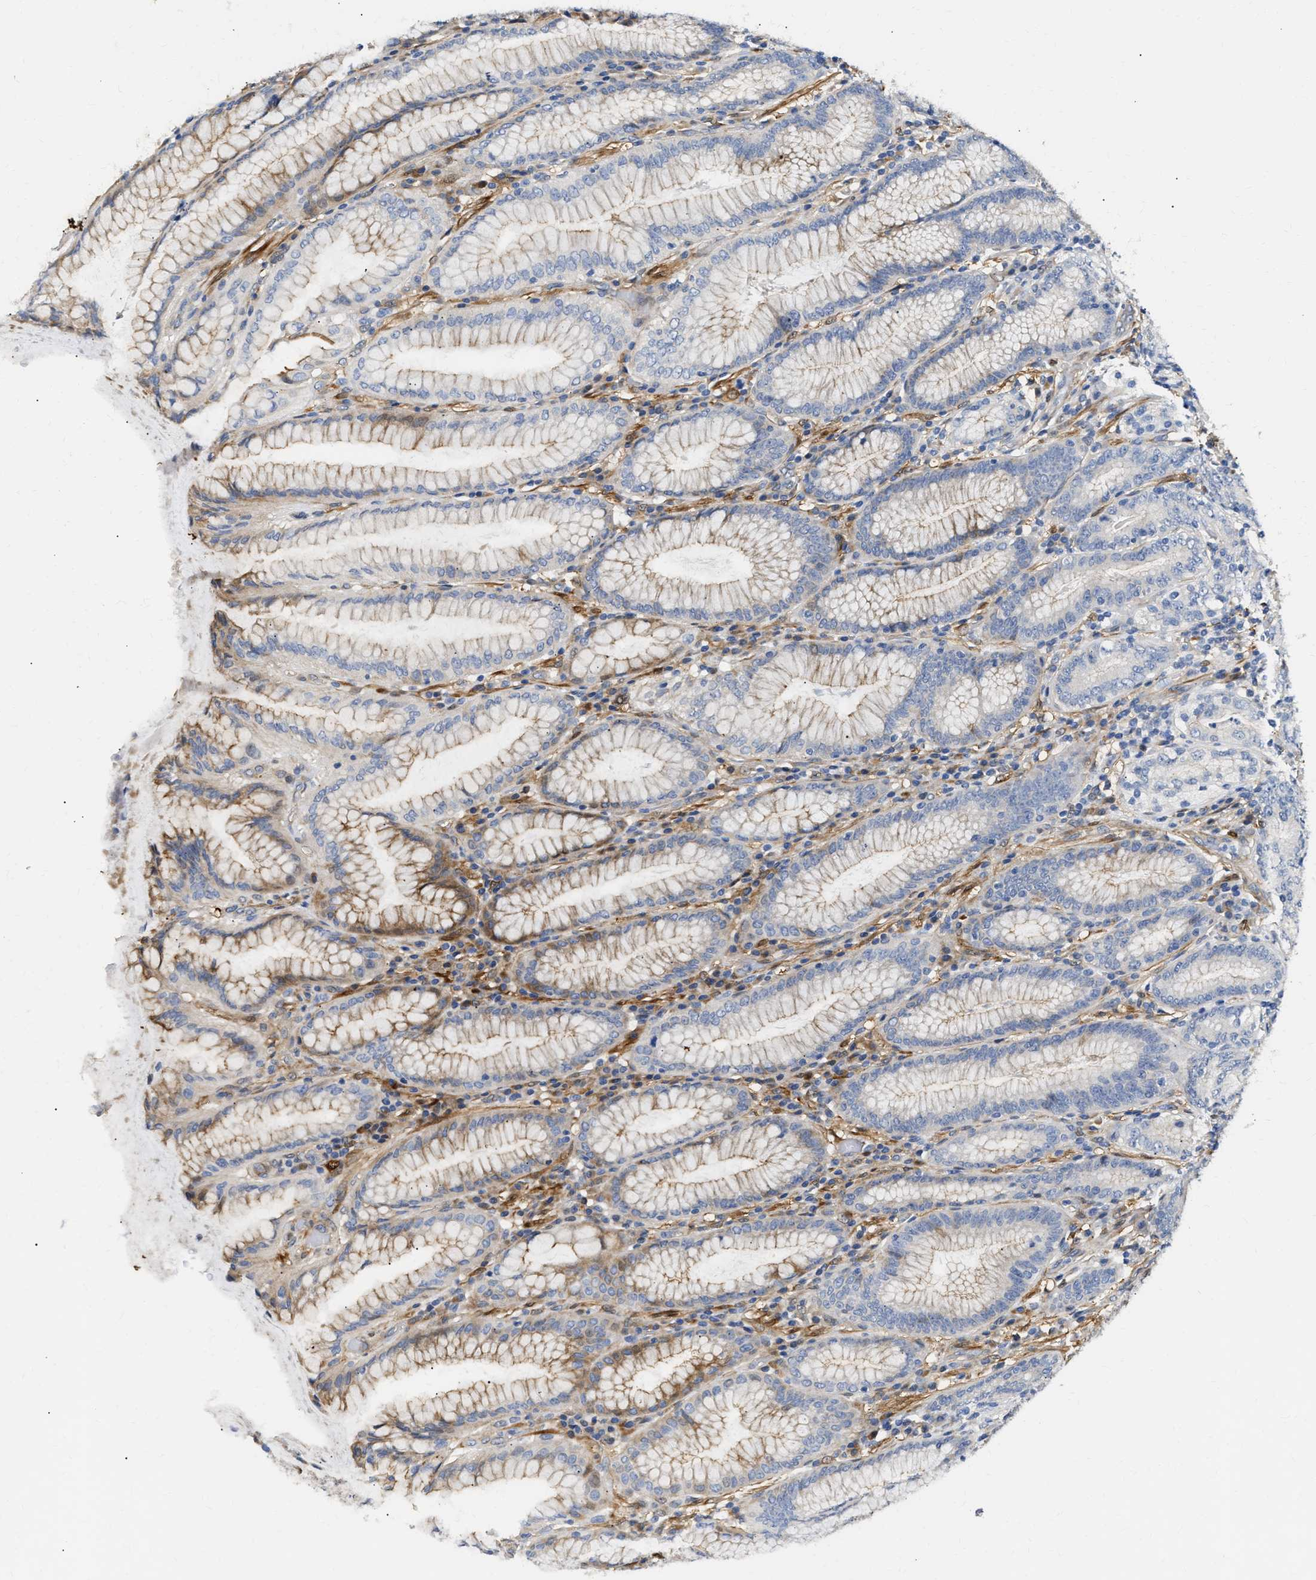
{"staining": {"intensity": "moderate", "quantity": "<25%", "location": "cytoplasmic/membranous"}, "tissue": "stomach", "cell_type": "Glandular cells", "image_type": "normal", "snomed": [{"axis": "morphology", "description": "Normal tissue, NOS"}, {"axis": "topography", "description": "Stomach, lower"}], "caption": "Normal stomach shows moderate cytoplasmic/membranous staining in approximately <25% of glandular cells, visualized by immunohistochemistry.", "gene": "FHL1", "patient": {"sex": "female", "age": 76}}